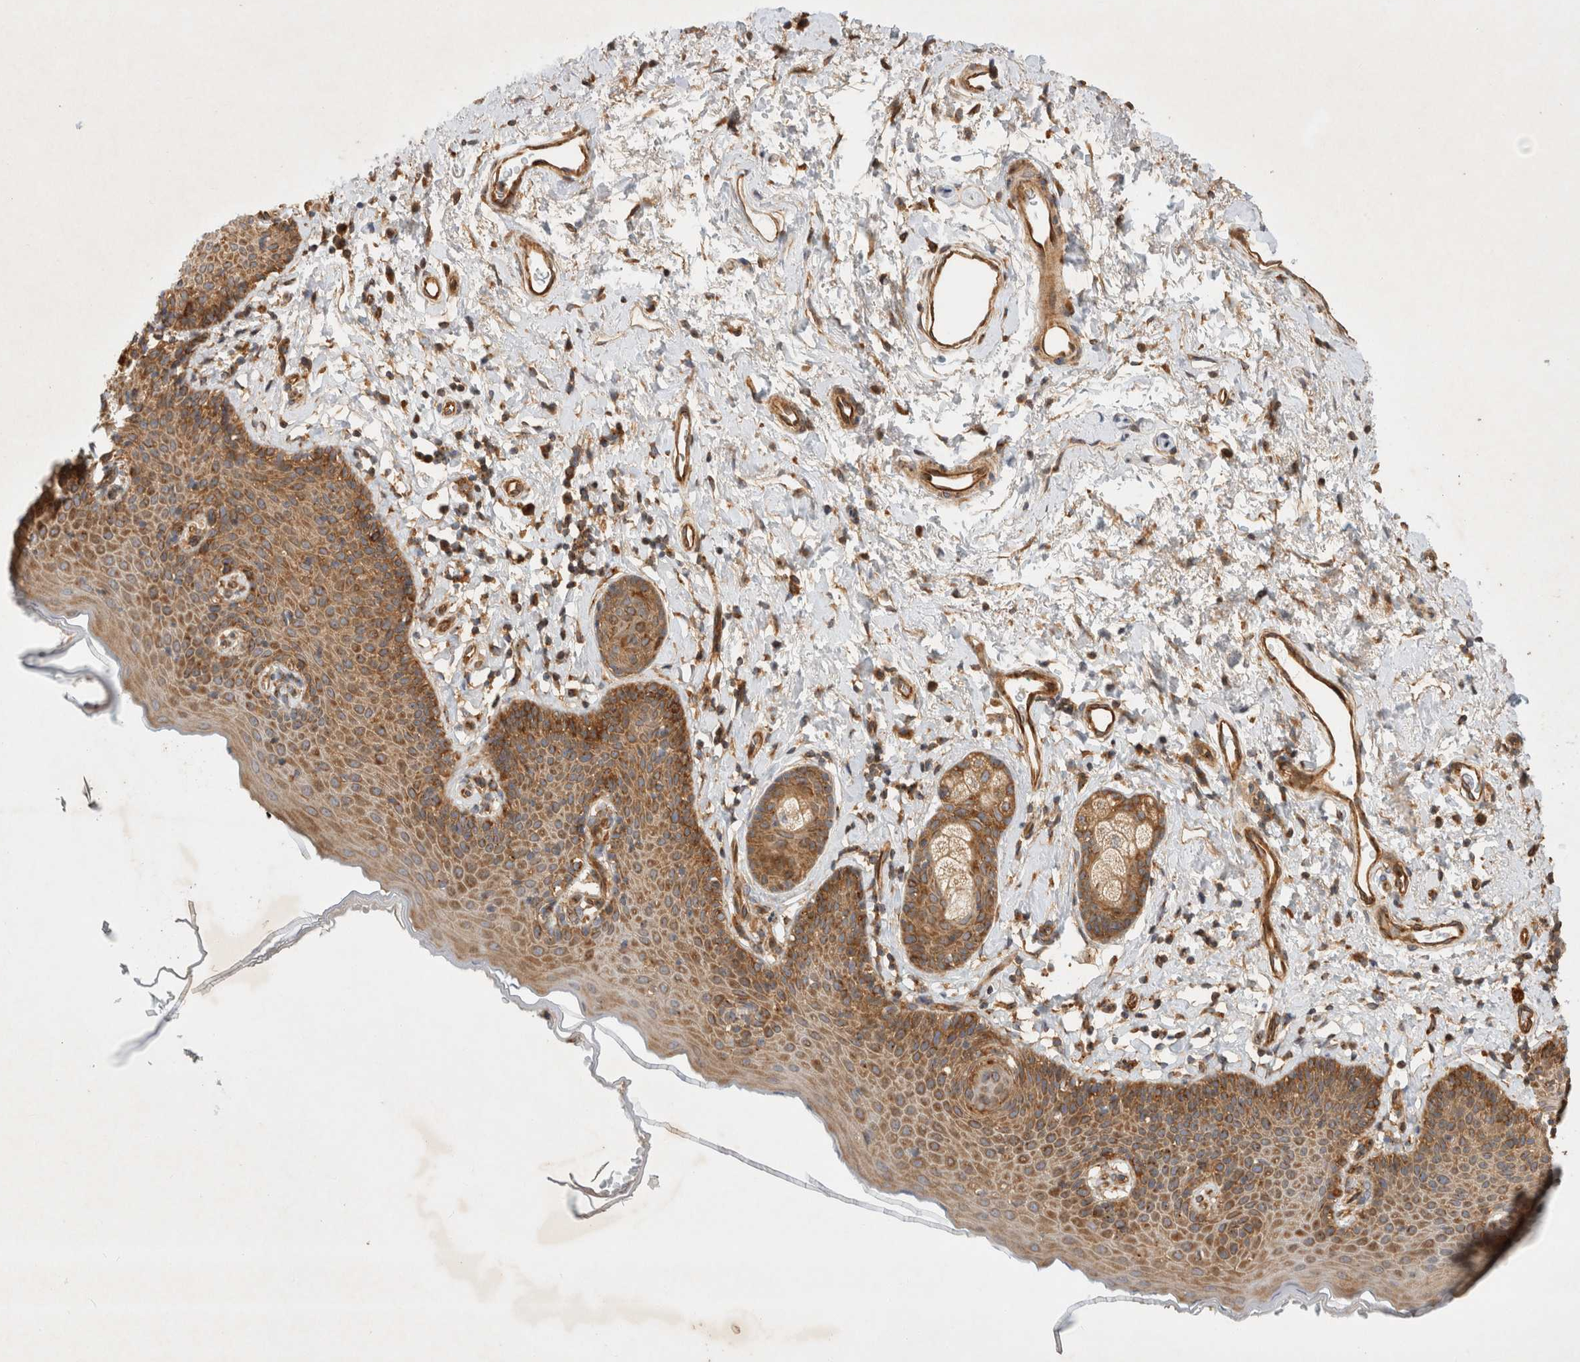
{"staining": {"intensity": "moderate", "quantity": ">75%", "location": "cytoplasmic/membranous"}, "tissue": "skin", "cell_type": "Epidermal cells", "image_type": "normal", "snomed": [{"axis": "morphology", "description": "Normal tissue, NOS"}, {"axis": "topography", "description": "Vulva"}], "caption": "Immunohistochemical staining of benign skin displays moderate cytoplasmic/membranous protein expression in approximately >75% of epidermal cells. The staining was performed using DAB, with brown indicating positive protein expression. Nuclei are stained blue with hematoxylin.", "gene": "GPR150", "patient": {"sex": "female", "age": 66}}